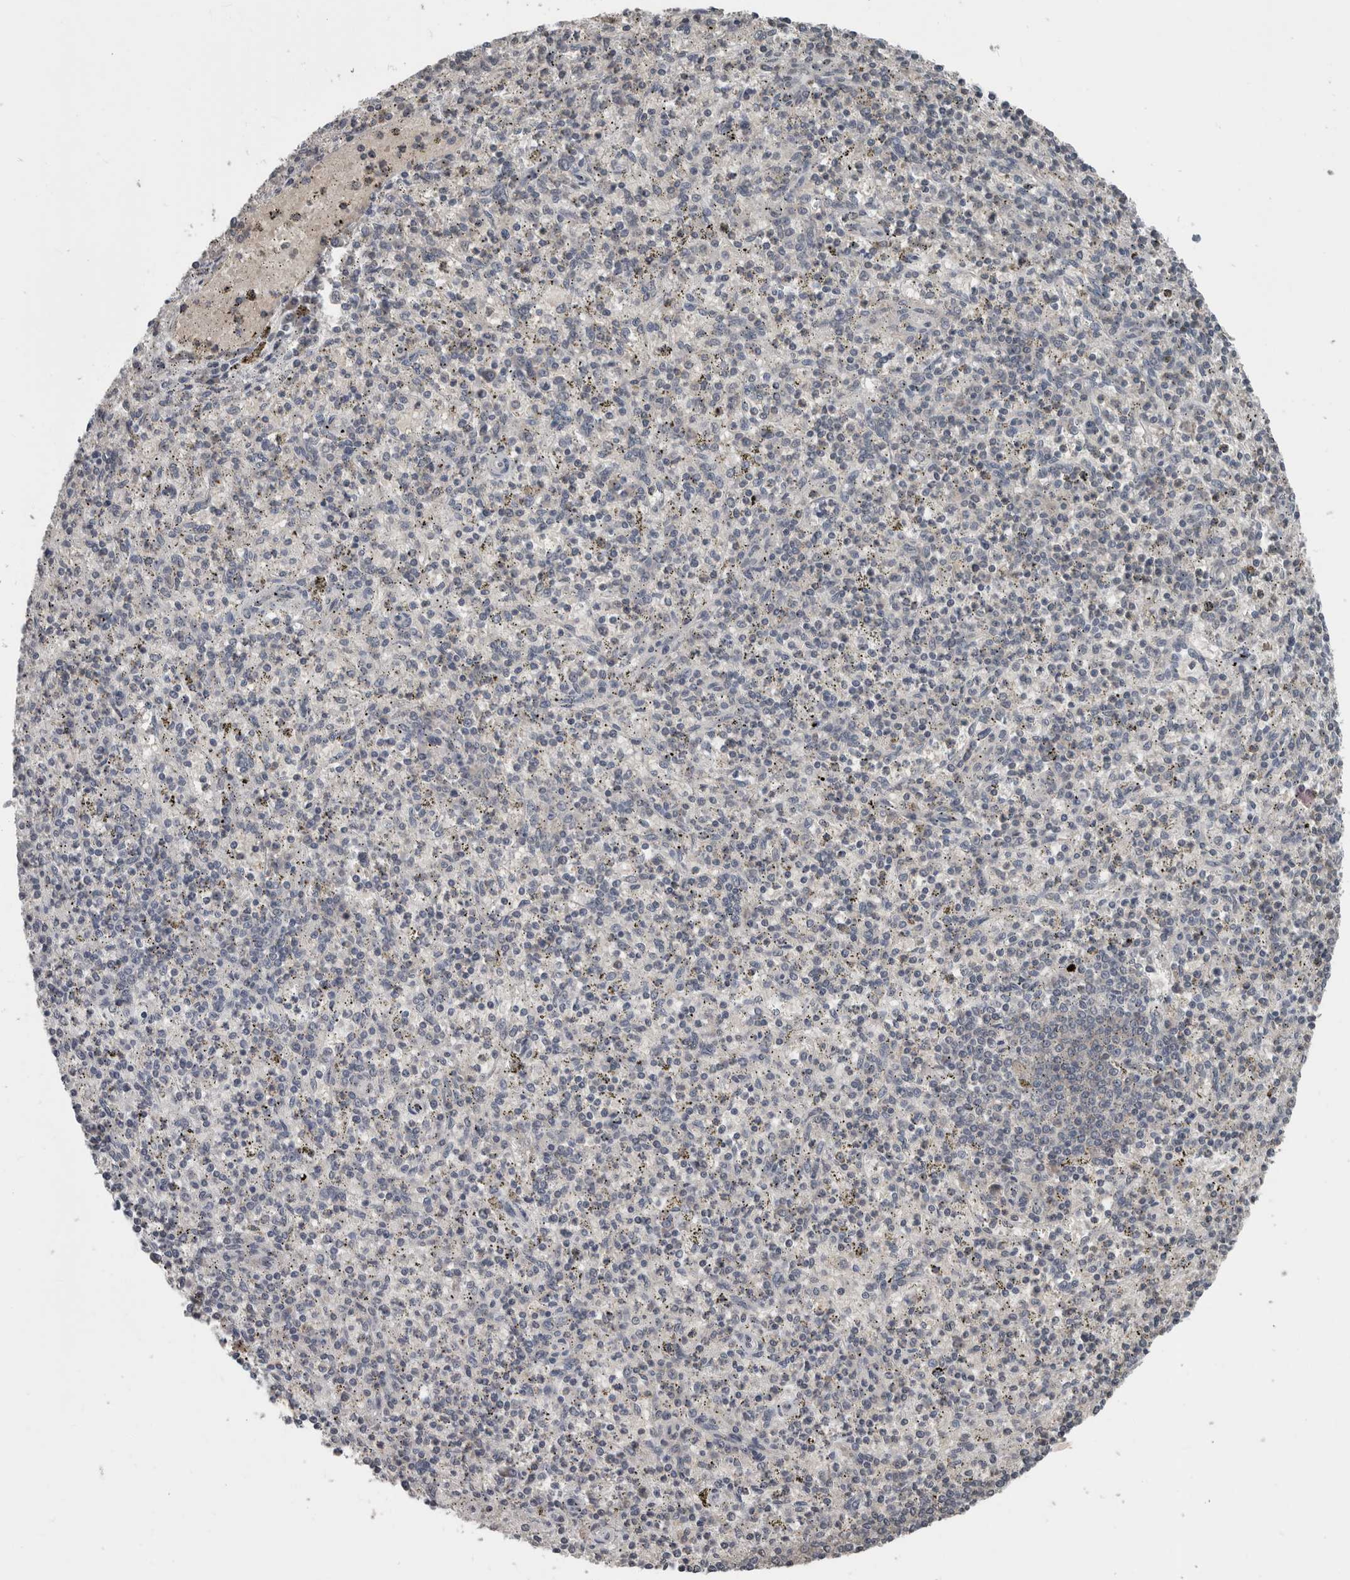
{"staining": {"intensity": "weak", "quantity": "25%-75%", "location": "cytoplasmic/membranous"}, "tissue": "spleen", "cell_type": "Cells in red pulp", "image_type": "normal", "snomed": [{"axis": "morphology", "description": "Normal tissue, NOS"}, {"axis": "topography", "description": "Spleen"}], "caption": "About 25%-75% of cells in red pulp in normal spleen demonstrate weak cytoplasmic/membranous protein positivity as visualized by brown immunohistochemical staining.", "gene": "MAFF", "patient": {"sex": "male", "age": 72}}